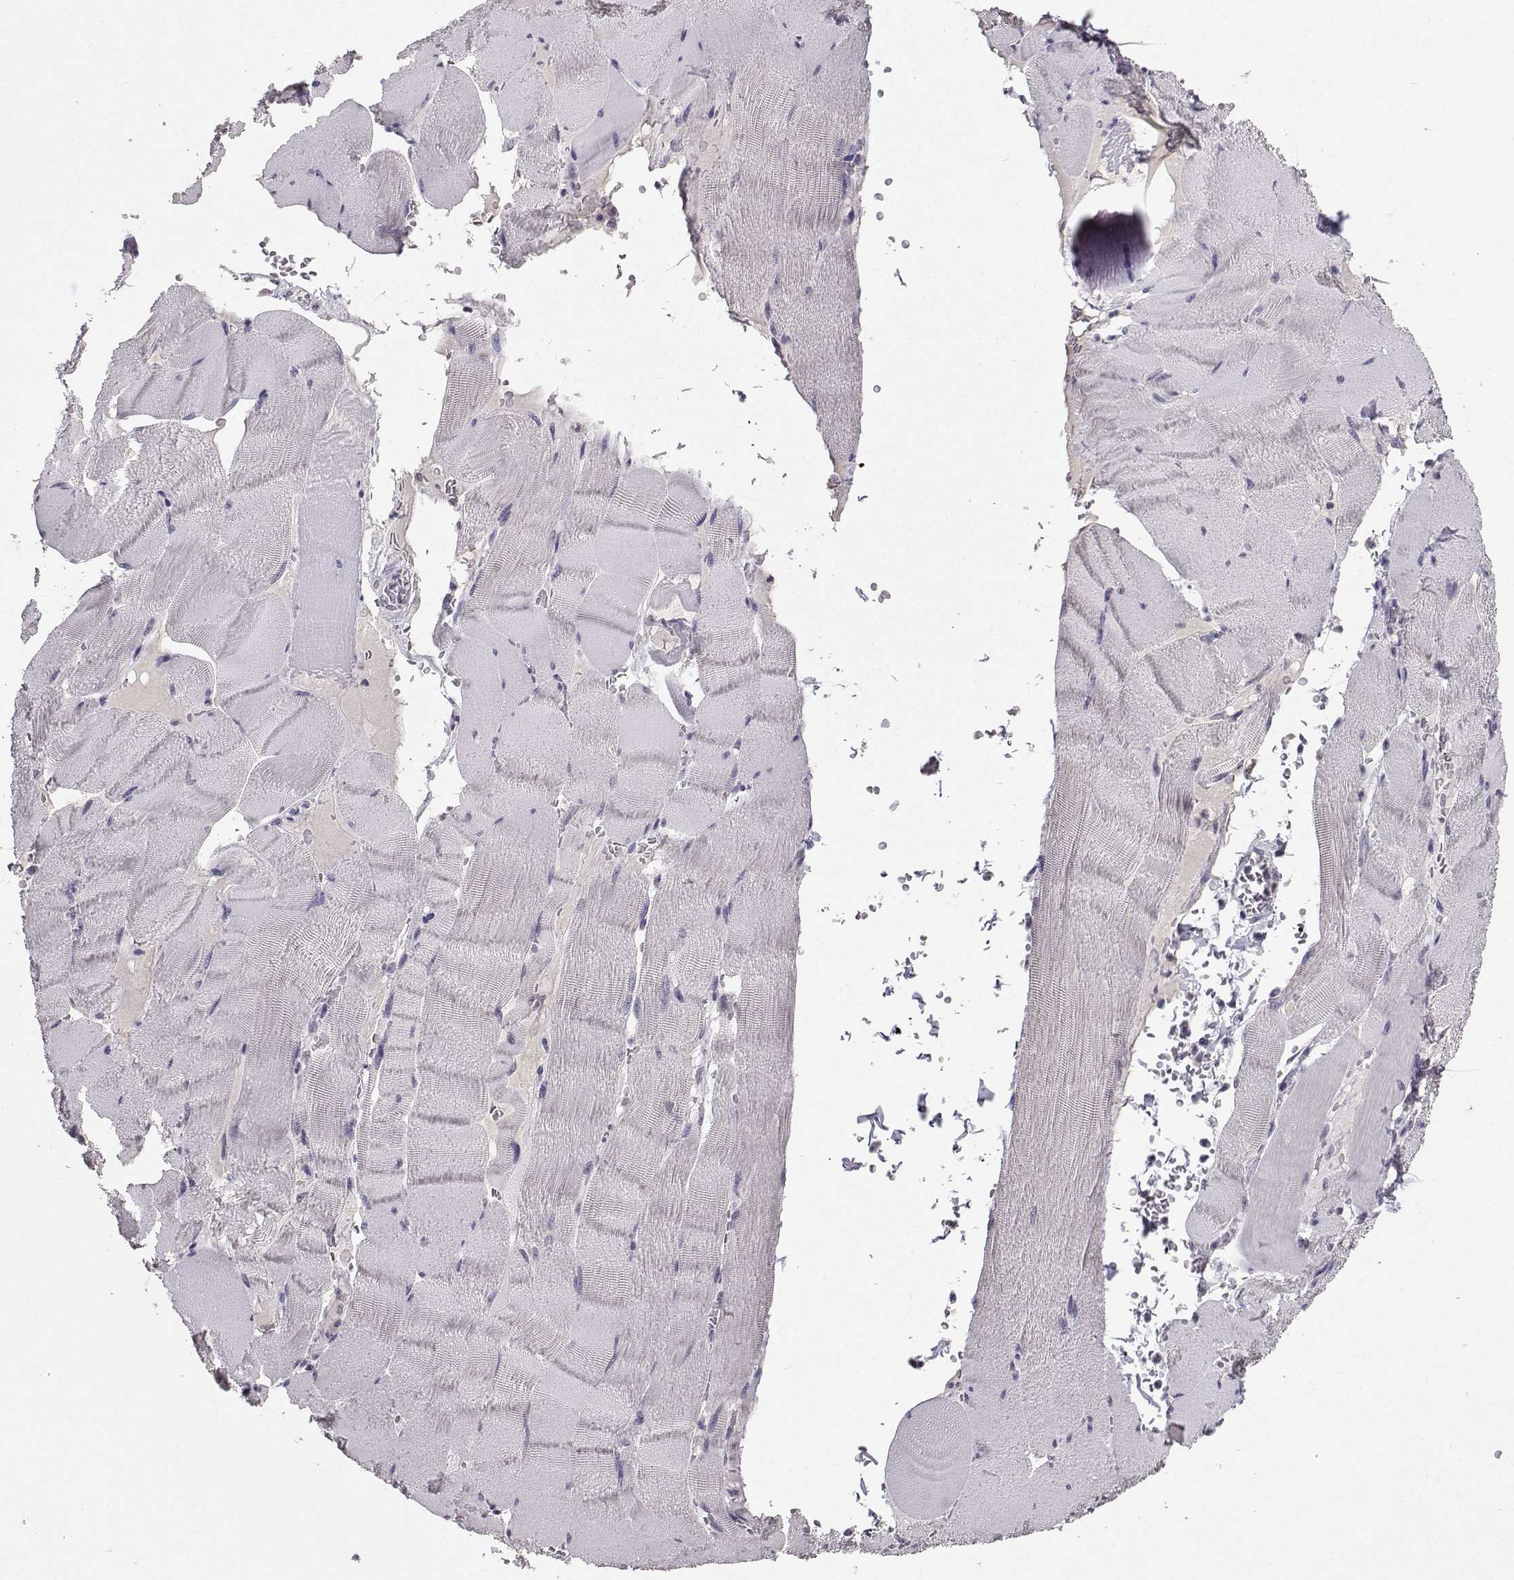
{"staining": {"intensity": "negative", "quantity": "none", "location": "none"}, "tissue": "skeletal muscle", "cell_type": "Myocytes", "image_type": "normal", "snomed": [{"axis": "morphology", "description": "Normal tissue, NOS"}, {"axis": "topography", "description": "Skeletal muscle"}], "caption": "Unremarkable skeletal muscle was stained to show a protein in brown. There is no significant positivity in myocytes.", "gene": "SPAG11A", "patient": {"sex": "male", "age": 56}}